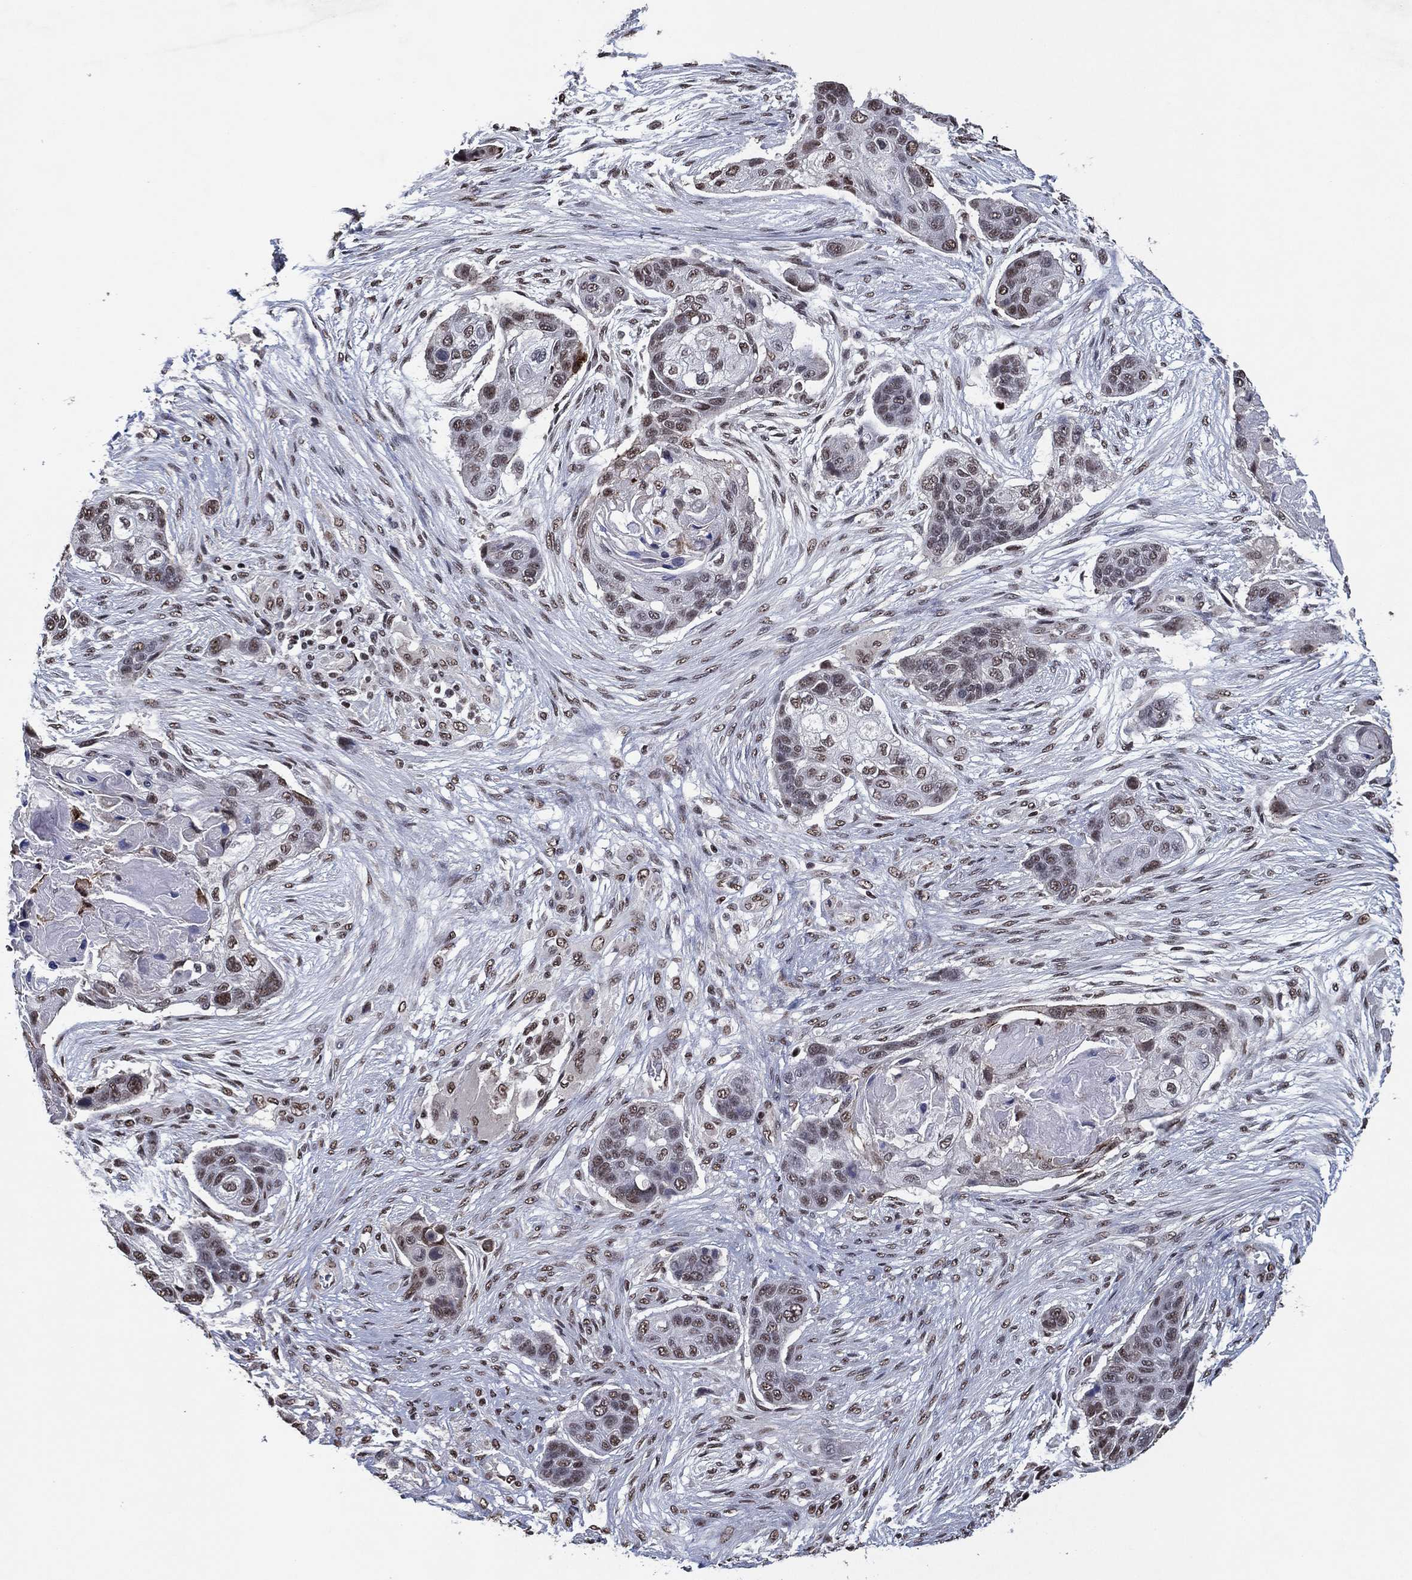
{"staining": {"intensity": "moderate", "quantity": "<25%", "location": "nuclear"}, "tissue": "lung cancer", "cell_type": "Tumor cells", "image_type": "cancer", "snomed": [{"axis": "morphology", "description": "Squamous cell carcinoma, NOS"}, {"axis": "topography", "description": "Lung"}], "caption": "Lung squamous cell carcinoma stained with a brown dye displays moderate nuclear positive expression in about <25% of tumor cells.", "gene": "ZBTB42", "patient": {"sex": "male", "age": 69}}